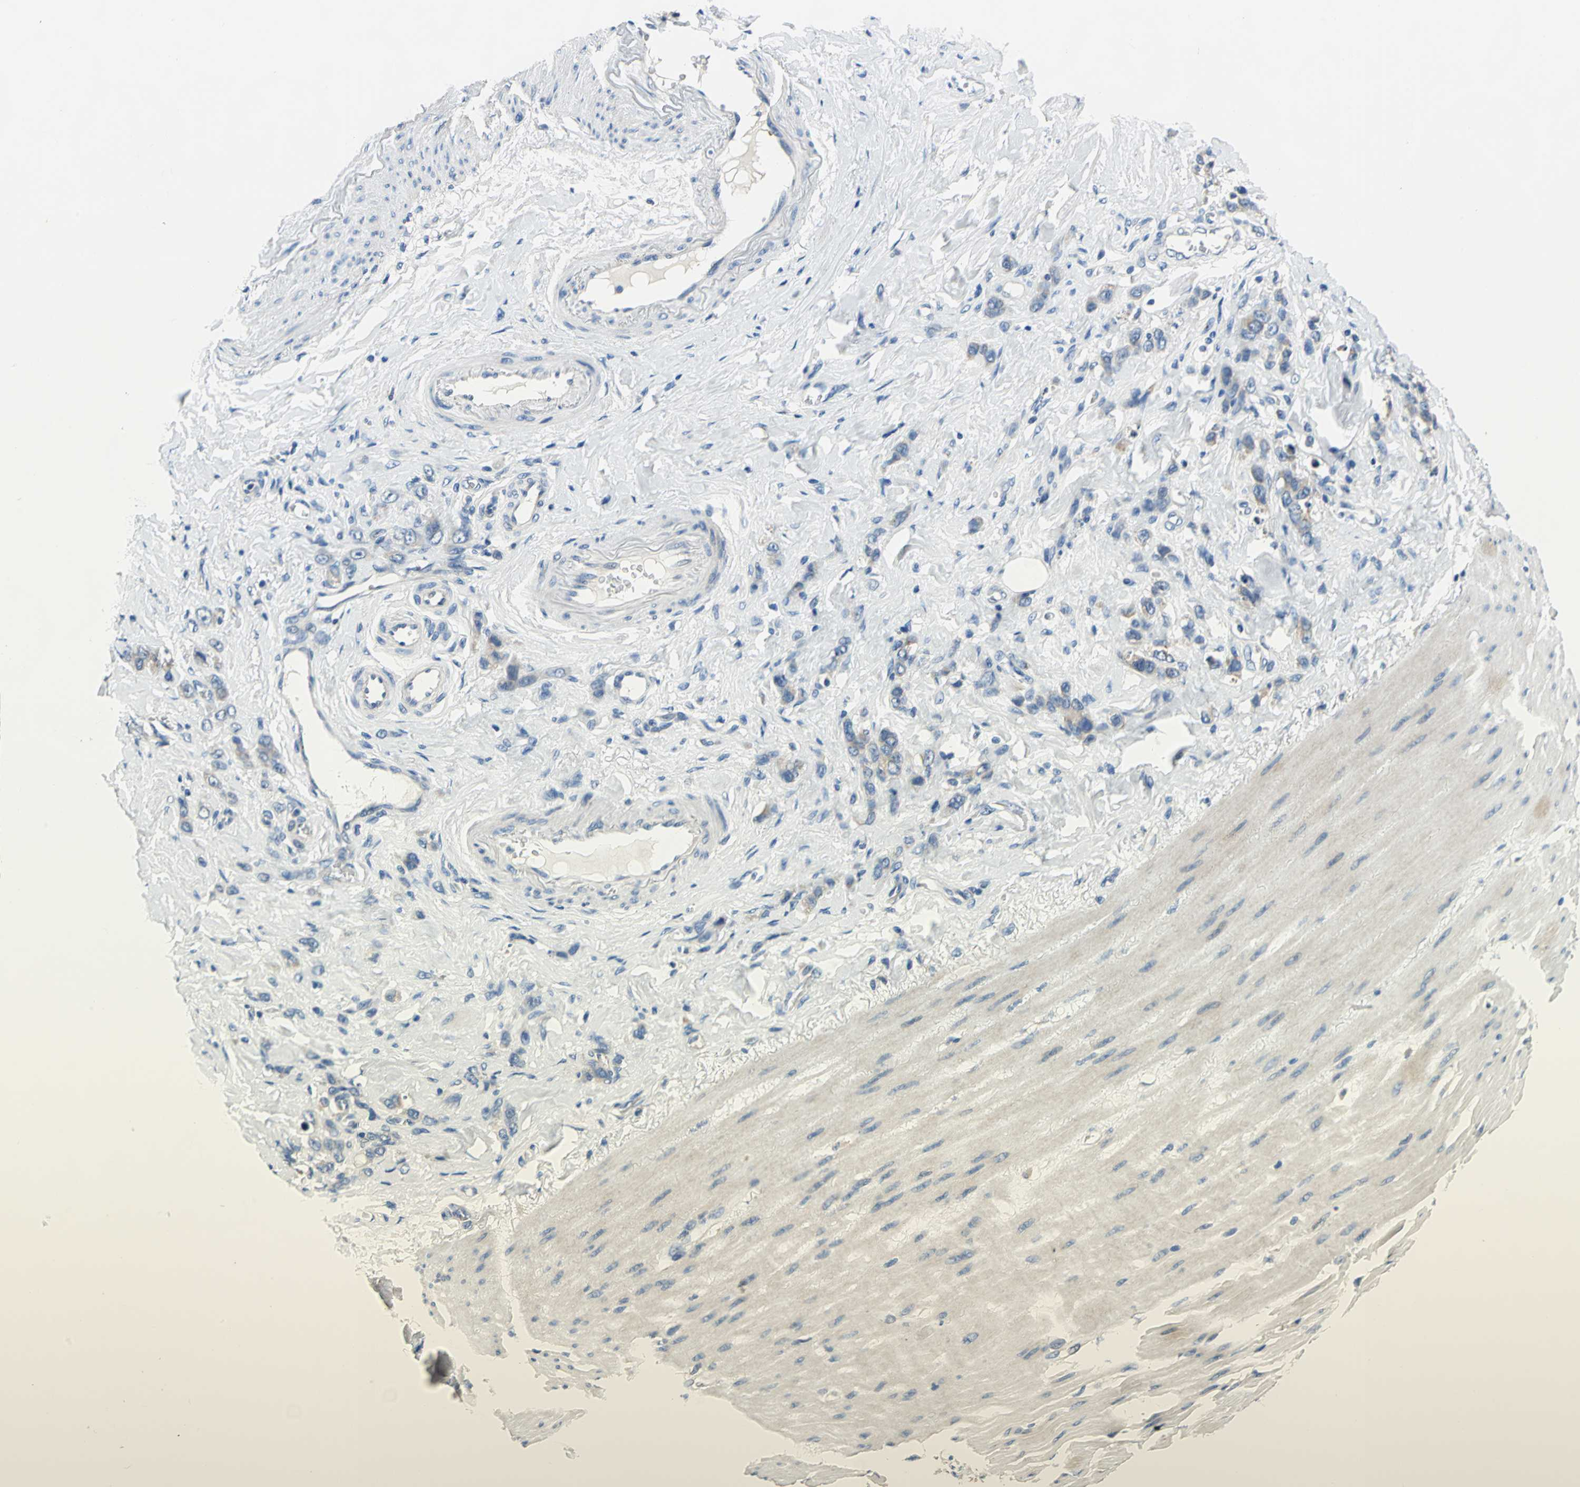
{"staining": {"intensity": "negative", "quantity": "none", "location": "none"}, "tissue": "stomach cancer", "cell_type": "Tumor cells", "image_type": "cancer", "snomed": [{"axis": "morphology", "description": "Normal tissue, NOS"}, {"axis": "morphology", "description": "Adenocarcinoma, NOS"}, {"axis": "topography", "description": "Stomach"}], "caption": "Protein analysis of stomach cancer (adenocarcinoma) shows no significant positivity in tumor cells. The staining is performed using DAB brown chromogen with nuclei counter-stained in using hematoxylin.", "gene": "RASD2", "patient": {"sex": "male", "age": 82}}